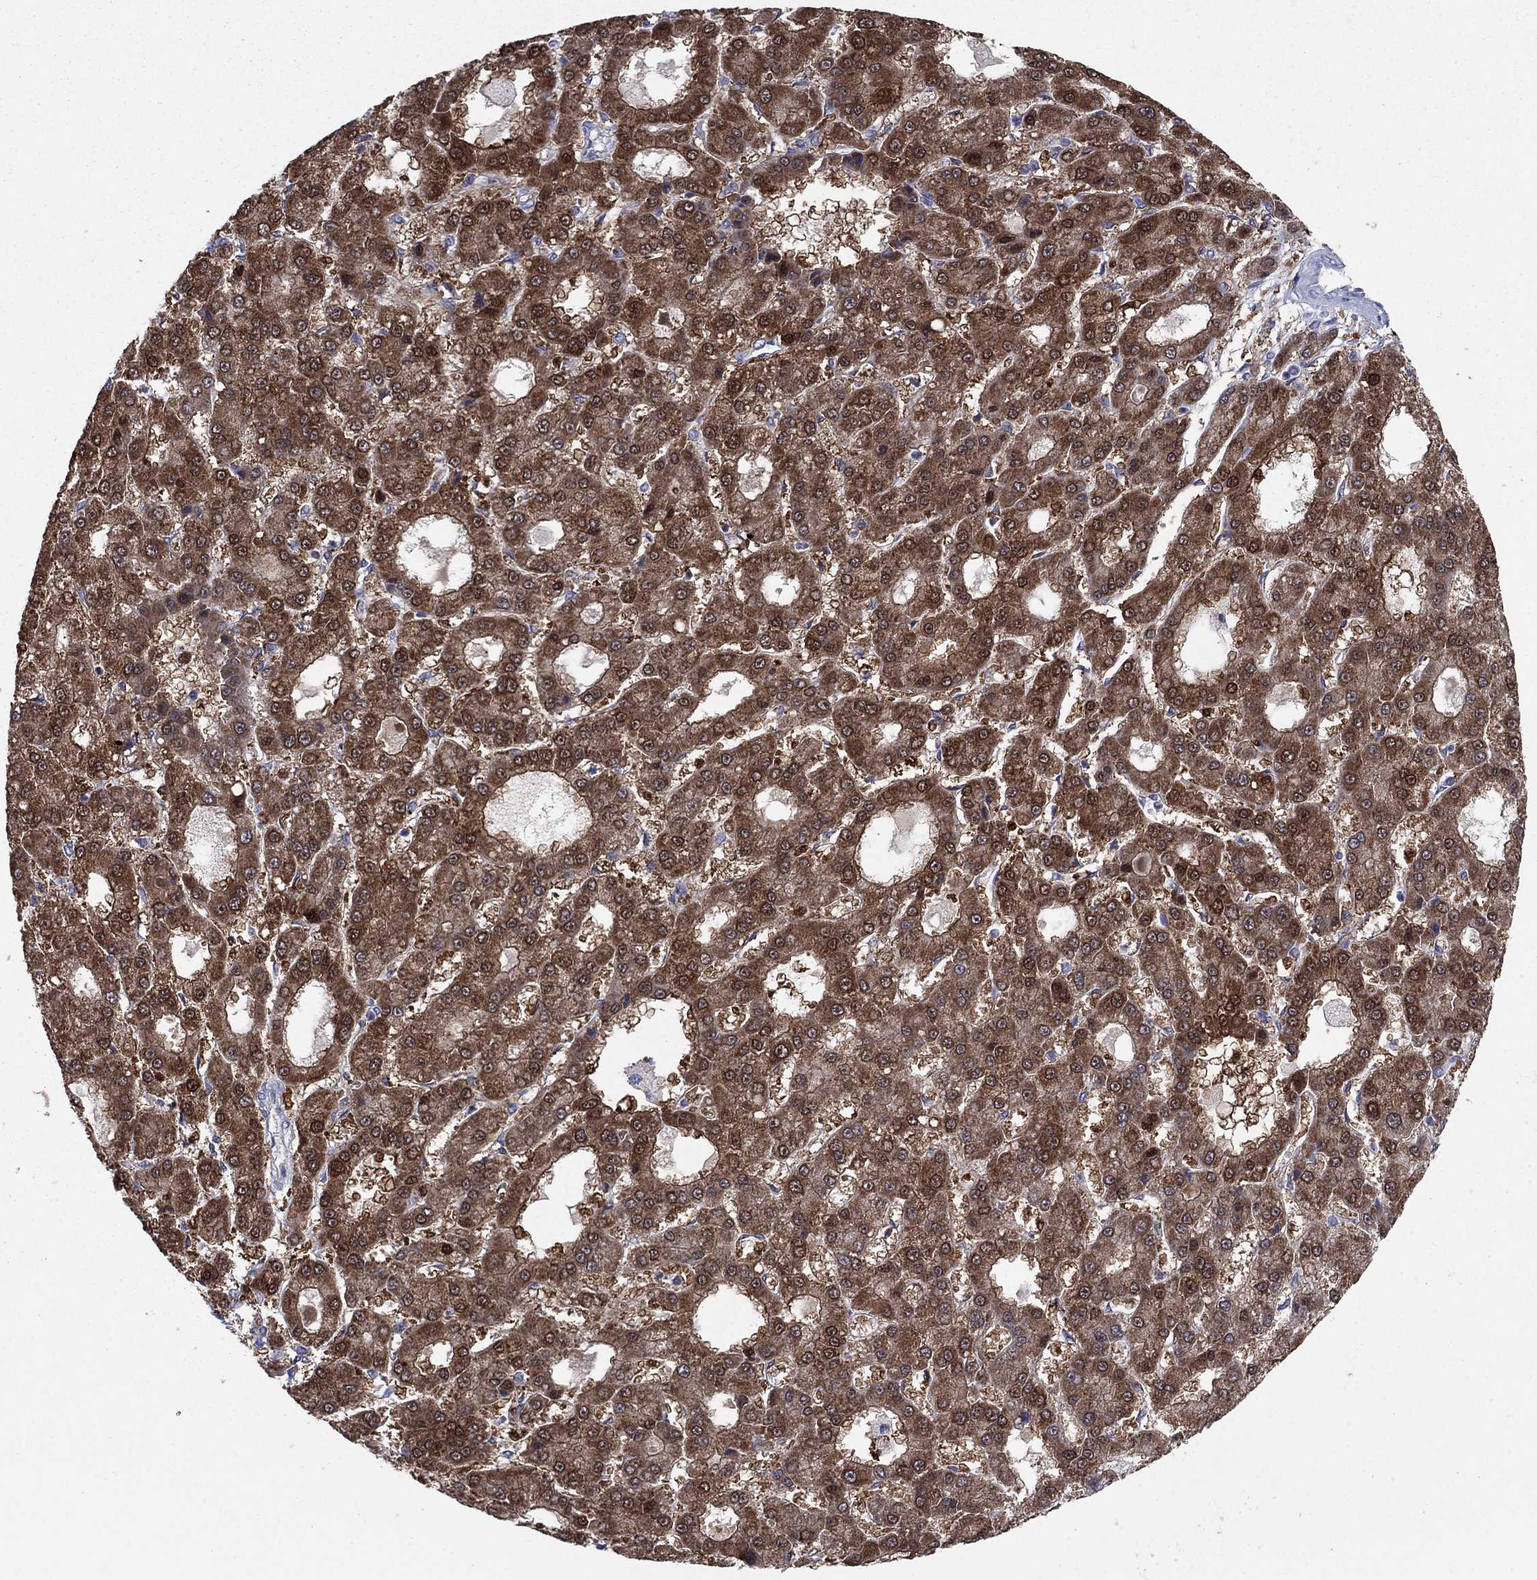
{"staining": {"intensity": "strong", "quantity": "25%-75%", "location": "cytoplasmic/membranous"}, "tissue": "liver cancer", "cell_type": "Tumor cells", "image_type": "cancer", "snomed": [{"axis": "morphology", "description": "Carcinoma, Hepatocellular, NOS"}, {"axis": "topography", "description": "Liver"}], "caption": "Strong cytoplasmic/membranous staining for a protein is identified in about 25%-75% of tumor cells of liver cancer (hepatocellular carcinoma) using IHC.", "gene": "GRHPR", "patient": {"sex": "male", "age": 70}}